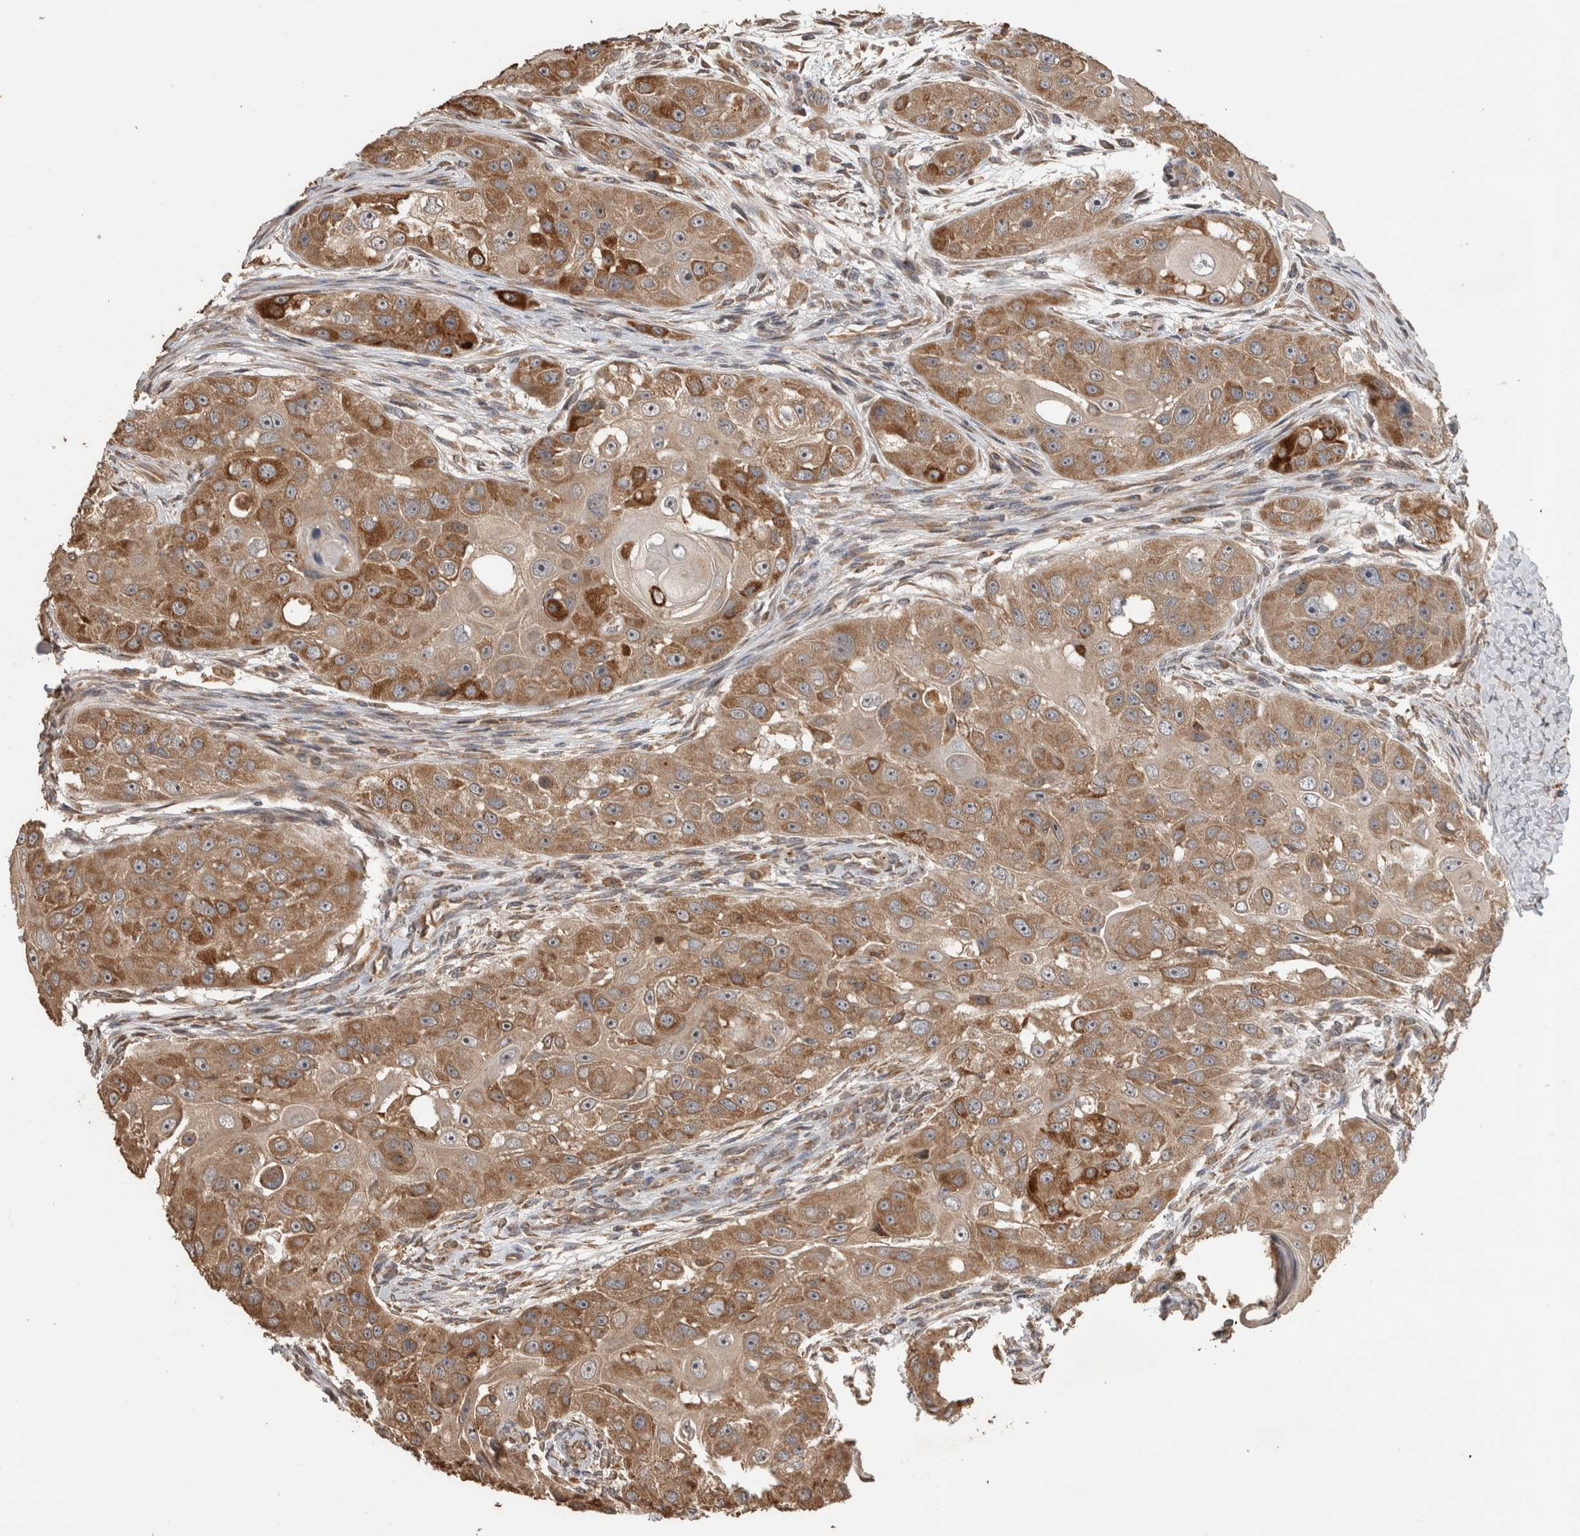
{"staining": {"intensity": "moderate", "quantity": ">75%", "location": "cytoplasmic/membranous"}, "tissue": "head and neck cancer", "cell_type": "Tumor cells", "image_type": "cancer", "snomed": [{"axis": "morphology", "description": "Normal tissue, NOS"}, {"axis": "morphology", "description": "Squamous cell carcinoma, NOS"}, {"axis": "topography", "description": "Skeletal muscle"}, {"axis": "topography", "description": "Head-Neck"}], "caption": "Immunohistochemical staining of head and neck cancer (squamous cell carcinoma) displays medium levels of moderate cytoplasmic/membranous staining in about >75% of tumor cells.", "gene": "TBCE", "patient": {"sex": "male", "age": 51}}